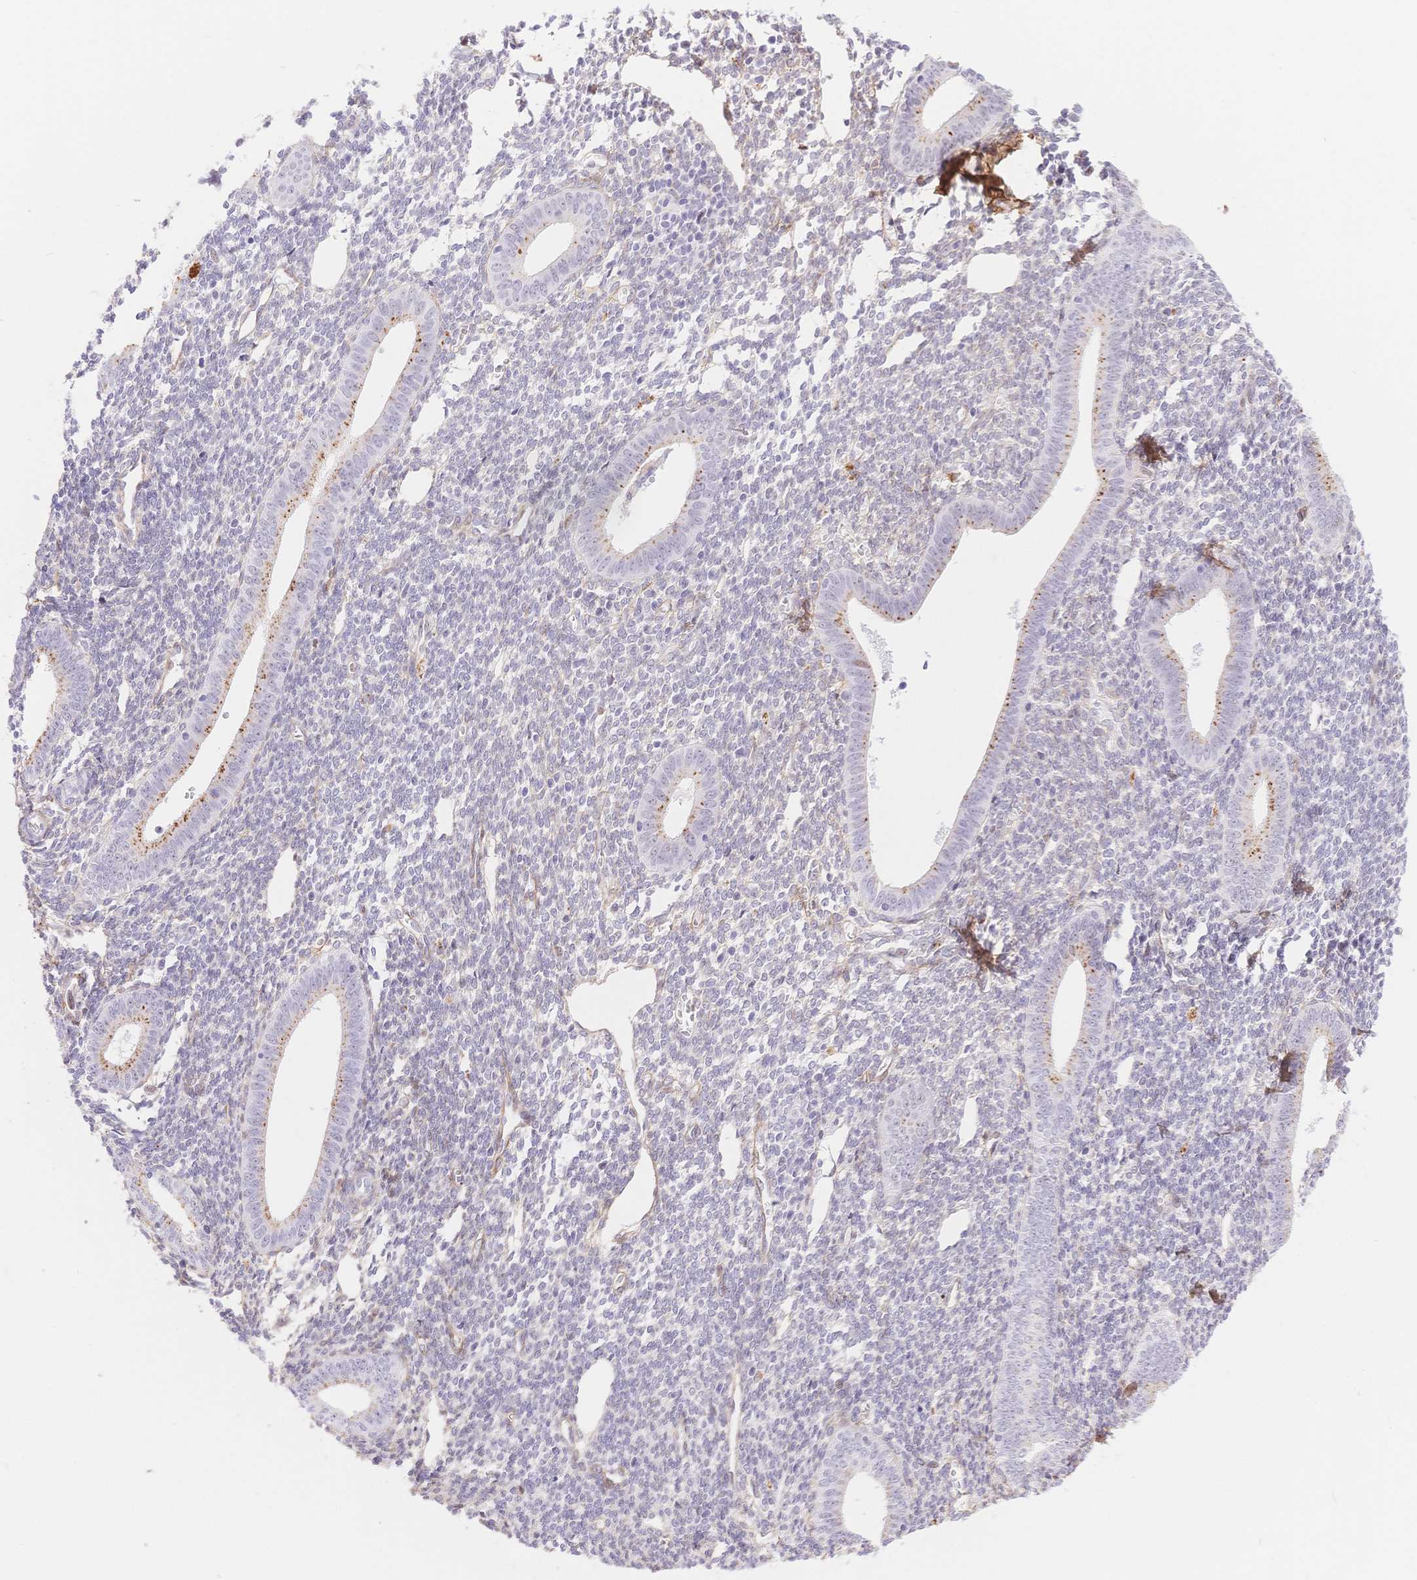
{"staining": {"intensity": "negative", "quantity": "none", "location": "none"}, "tissue": "endometrium", "cell_type": "Cells in endometrial stroma", "image_type": "normal", "snomed": [{"axis": "morphology", "description": "Normal tissue, NOS"}, {"axis": "topography", "description": "Endometrium"}], "caption": "High magnification brightfield microscopy of unremarkable endometrium stained with DAB (3,3'-diaminobenzidine) (brown) and counterstained with hematoxylin (blue): cells in endometrial stroma show no significant positivity.", "gene": "PDZD2", "patient": {"sex": "female", "age": 25}}